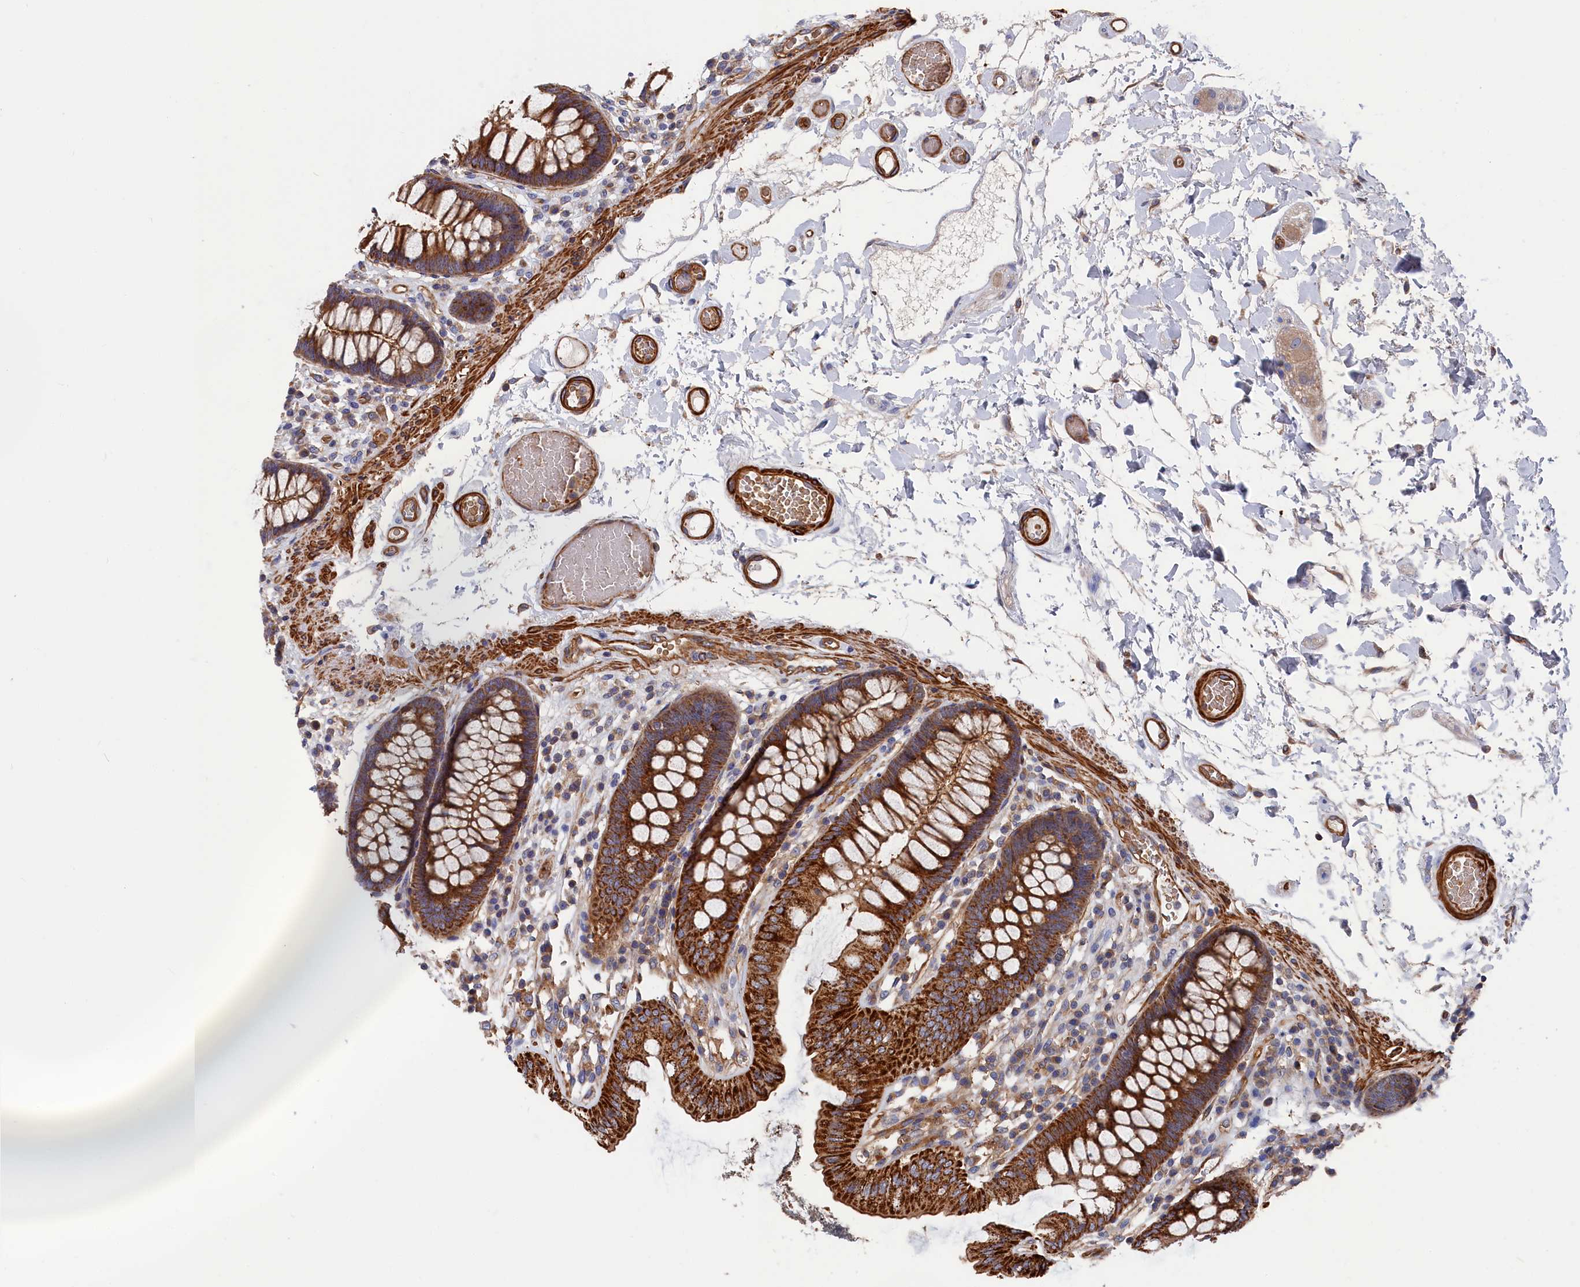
{"staining": {"intensity": "strong", "quantity": ">75%", "location": "cytoplasmic/membranous"}, "tissue": "colon", "cell_type": "Endothelial cells", "image_type": "normal", "snomed": [{"axis": "morphology", "description": "Normal tissue, NOS"}, {"axis": "topography", "description": "Colon"}], "caption": "A high-resolution histopathology image shows immunohistochemistry staining of benign colon, which exhibits strong cytoplasmic/membranous positivity in about >75% of endothelial cells.", "gene": "LDHD", "patient": {"sex": "male", "age": 84}}